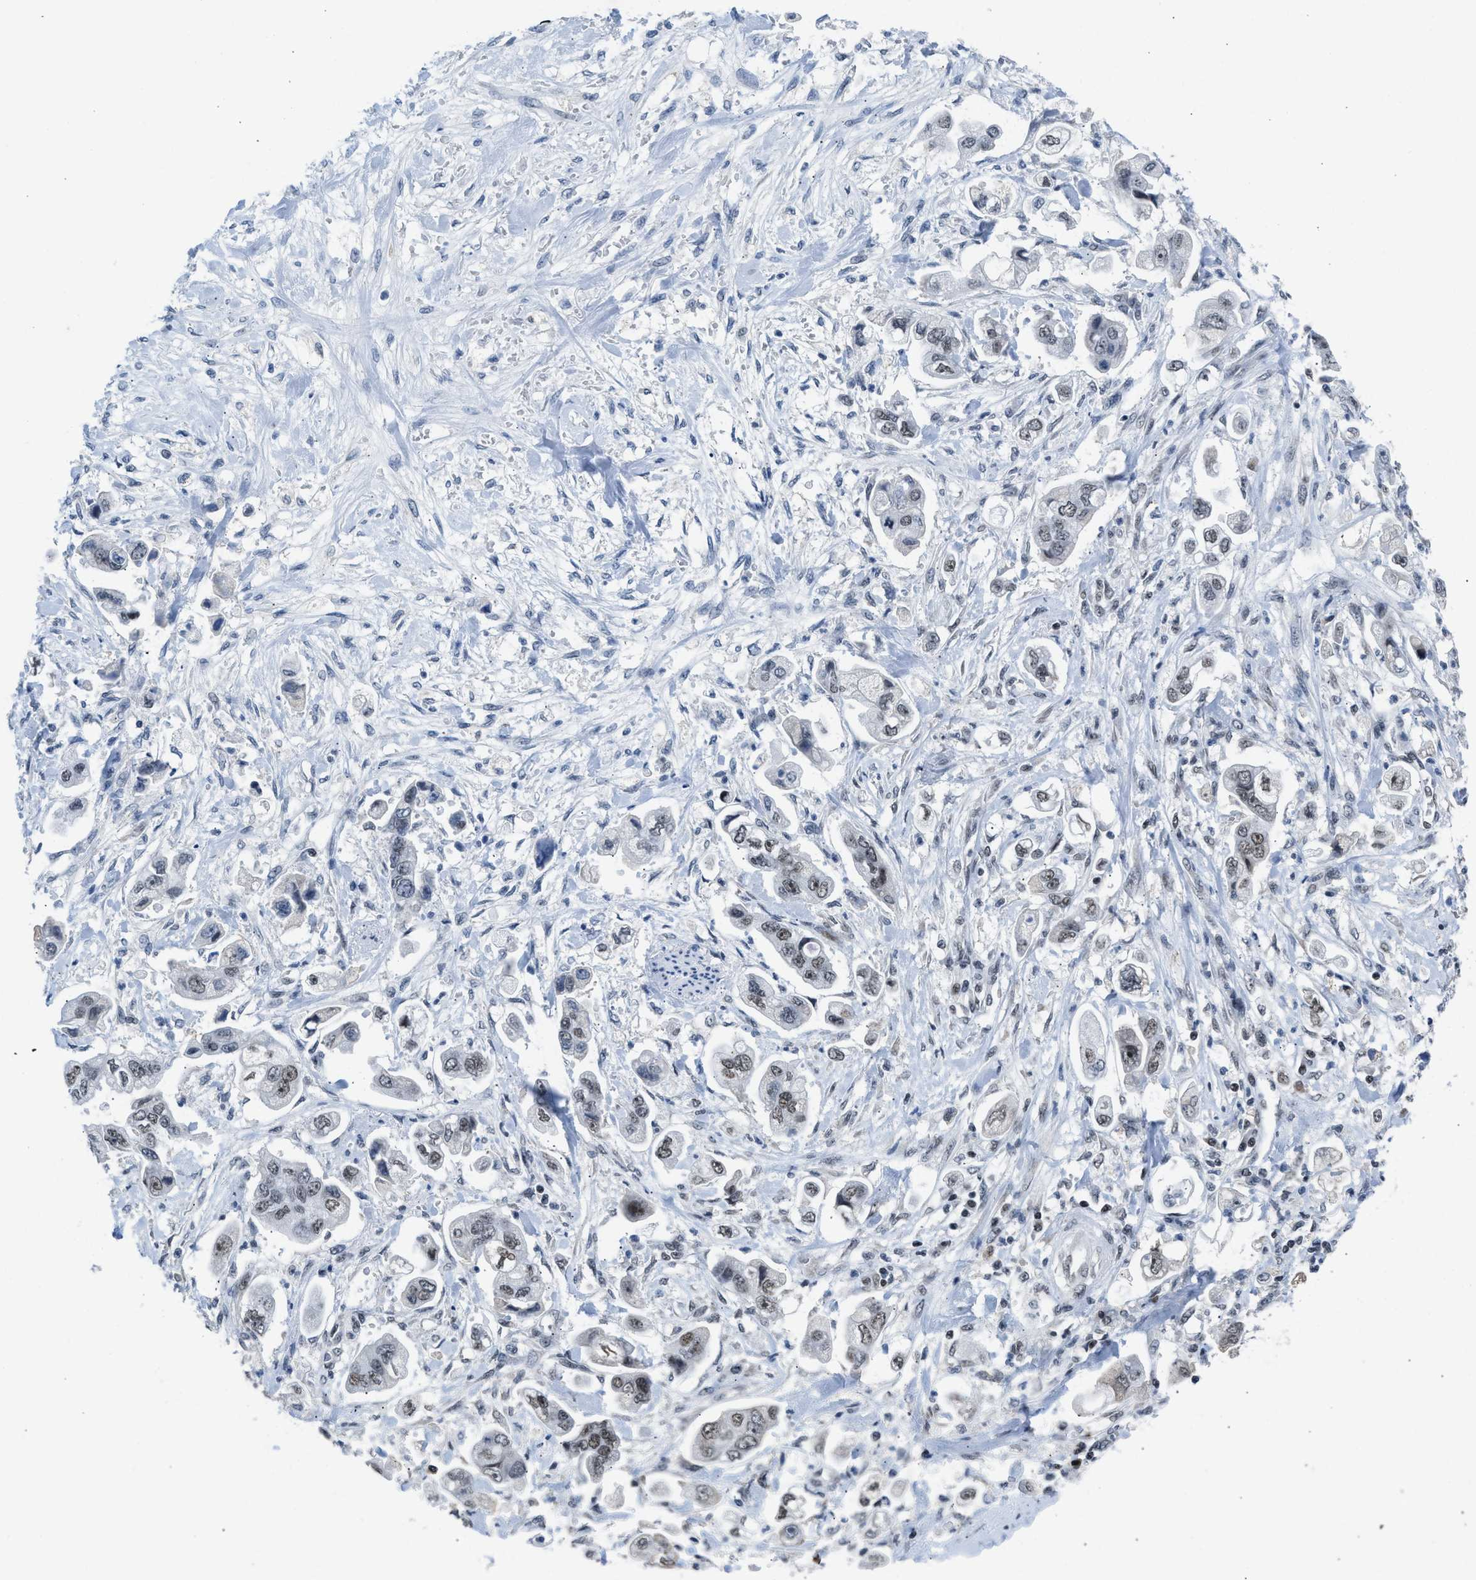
{"staining": {"intensity": "weak", "quantity": ">75%", "location": "nuclear"}, "tissue": "stomach cancer", "cell_type": "Tumor cells", "image_type": "cancer", "snomed": [{"axis": "morphology", "description": "Adenocarcinoma, NOS"}, {"axis": "topography", "description": "Stomach"}], "caption": "Weak nuclear expression is appreciated in approximately >75% of tumor cells in stomach cancer (adenocarcinoma).", "gene": "TERF2IP", "patient": {"sex": "male", "age": 62}}